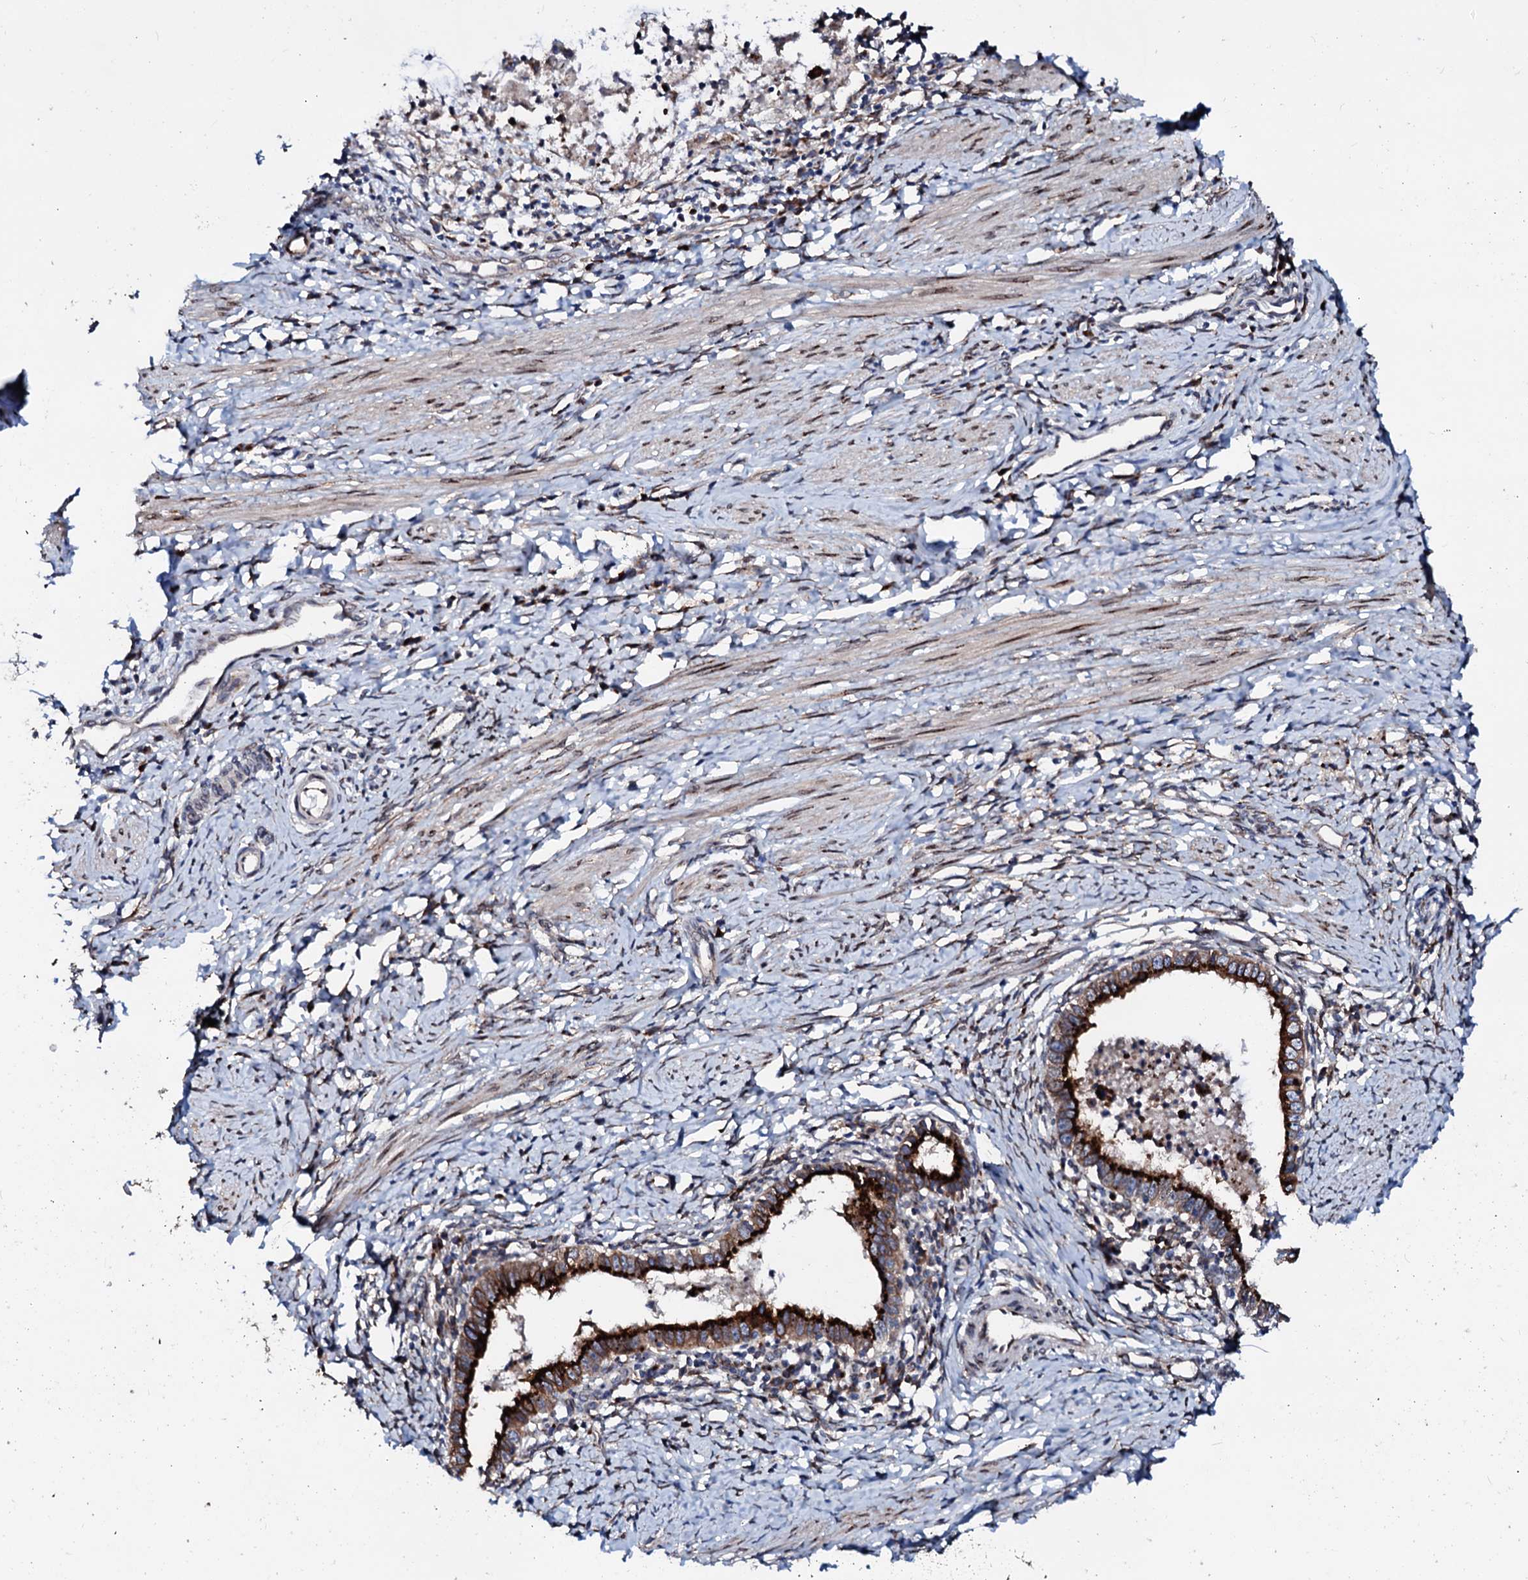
{"staining": {"intensity": "strong", "quantity": ">75%", "location": "cytoplasmic/membranous"}, "tissue": "cervical cancer", "cell_type": "Tumor cells", "image_type": "cancer", "snomed": [{"axis": "morphology", "description": "Adenocarcinoma, NOS"}, {"axis": "topography", "description": "Cervix"}], "caption": "The photomicrograph reveals staining of cervical cancer (adenocarcinoma), revealing strong cytoplasmic/membranous protein positivity (brown color) within tumor cells.", "gene": "TMCO3", "patient": {"sex": "female", "age": 36}}